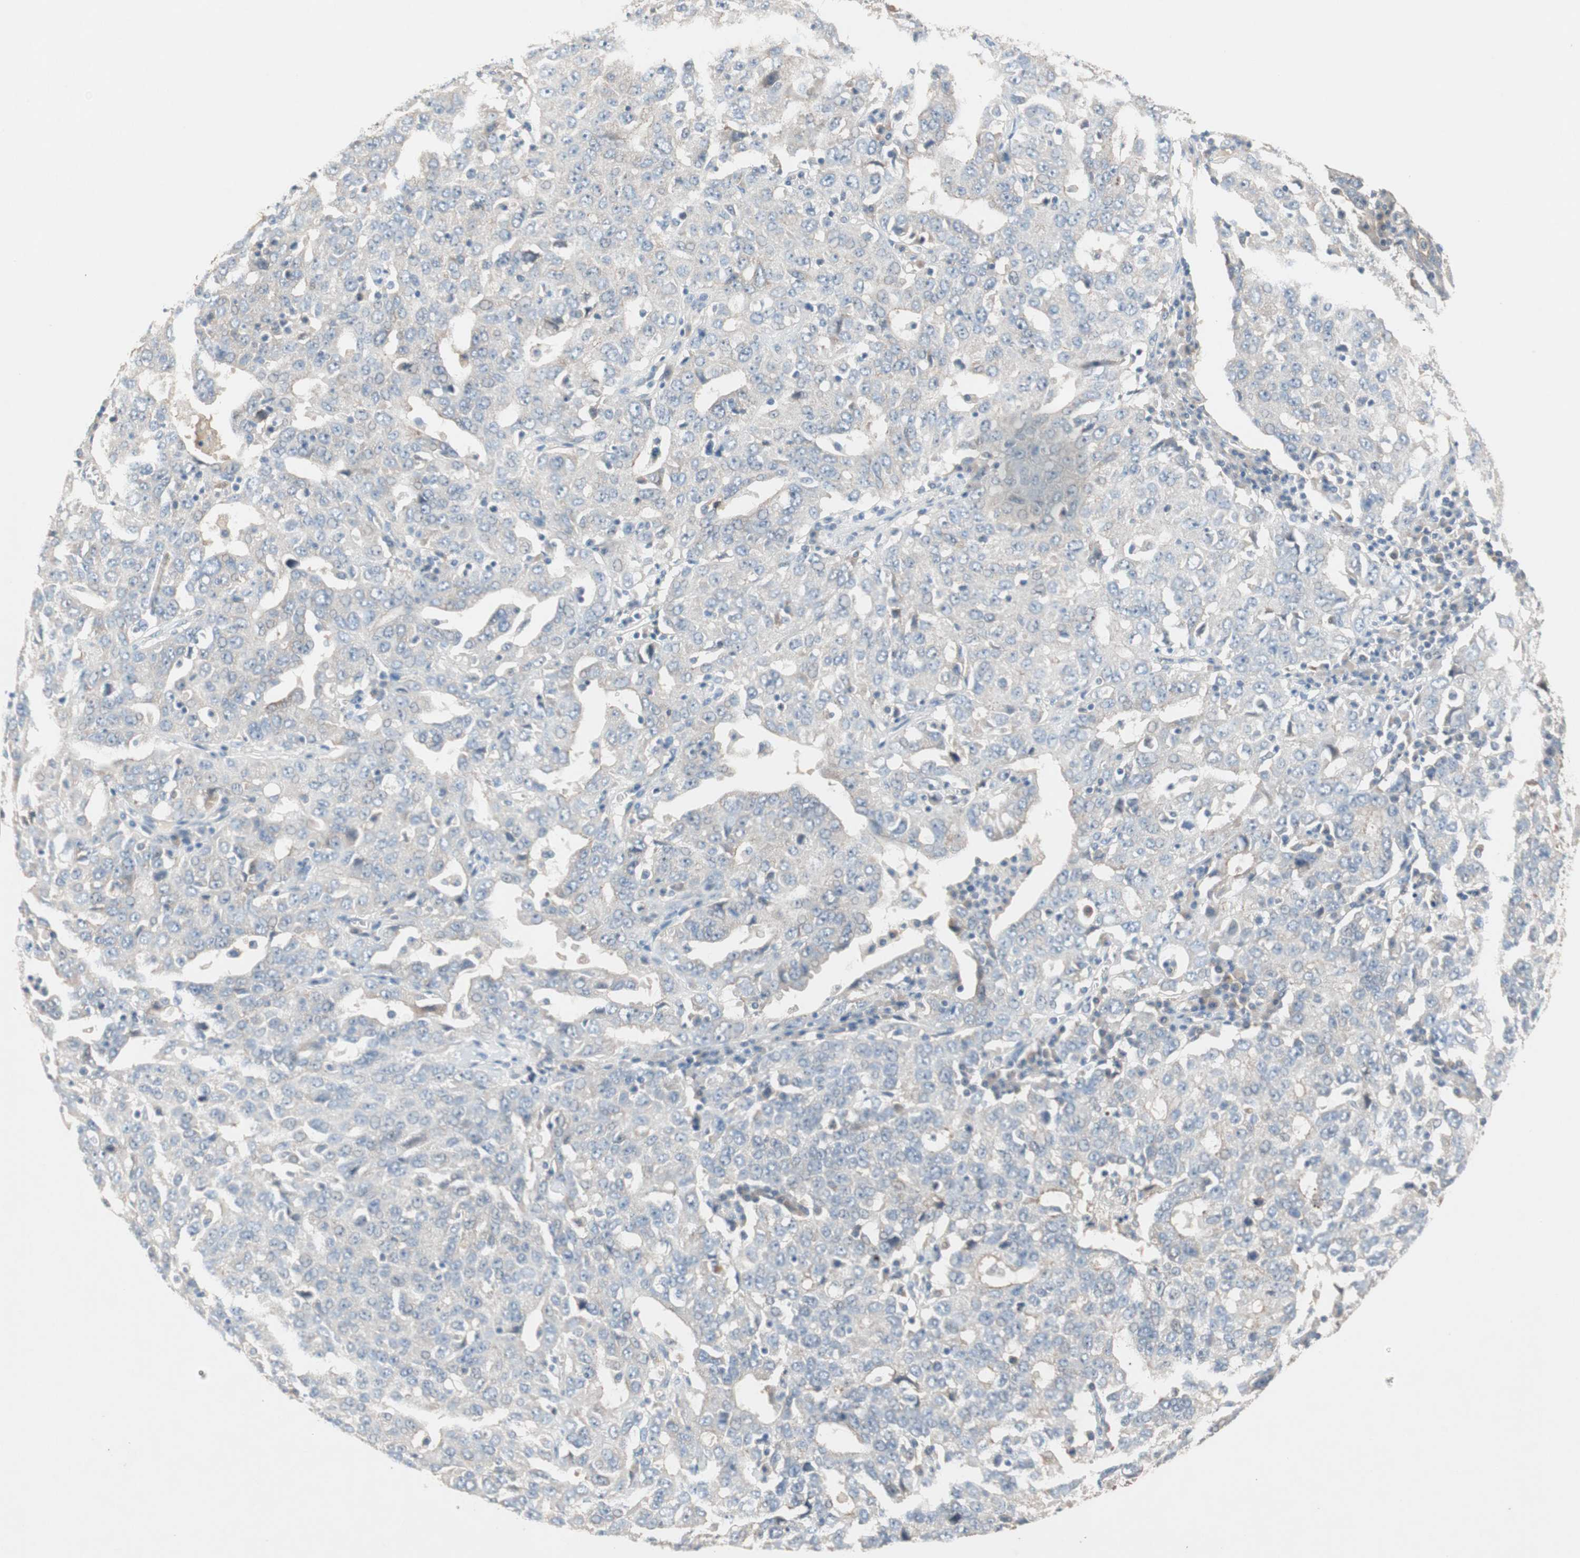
{"staining": {"intensity": "negative", "quantity": "none", "location": "none"}, "tissue": "ovarian cancer", "cell_type": "Tumor cells", "image_type": "cancer", "snomed": [{"axis": "morphology", "description": "Carcinoma, endometroid"}, {"axis": "topography", "description": "Ovary"}], "caption": "Immunohistochemistry image of human endometroid carcinoma (ovarian) stained for a protein (brown), which reveals no expression in tumor cells.", "gene": "GLUL", "patient": {"sex": "female", "age": 62}}